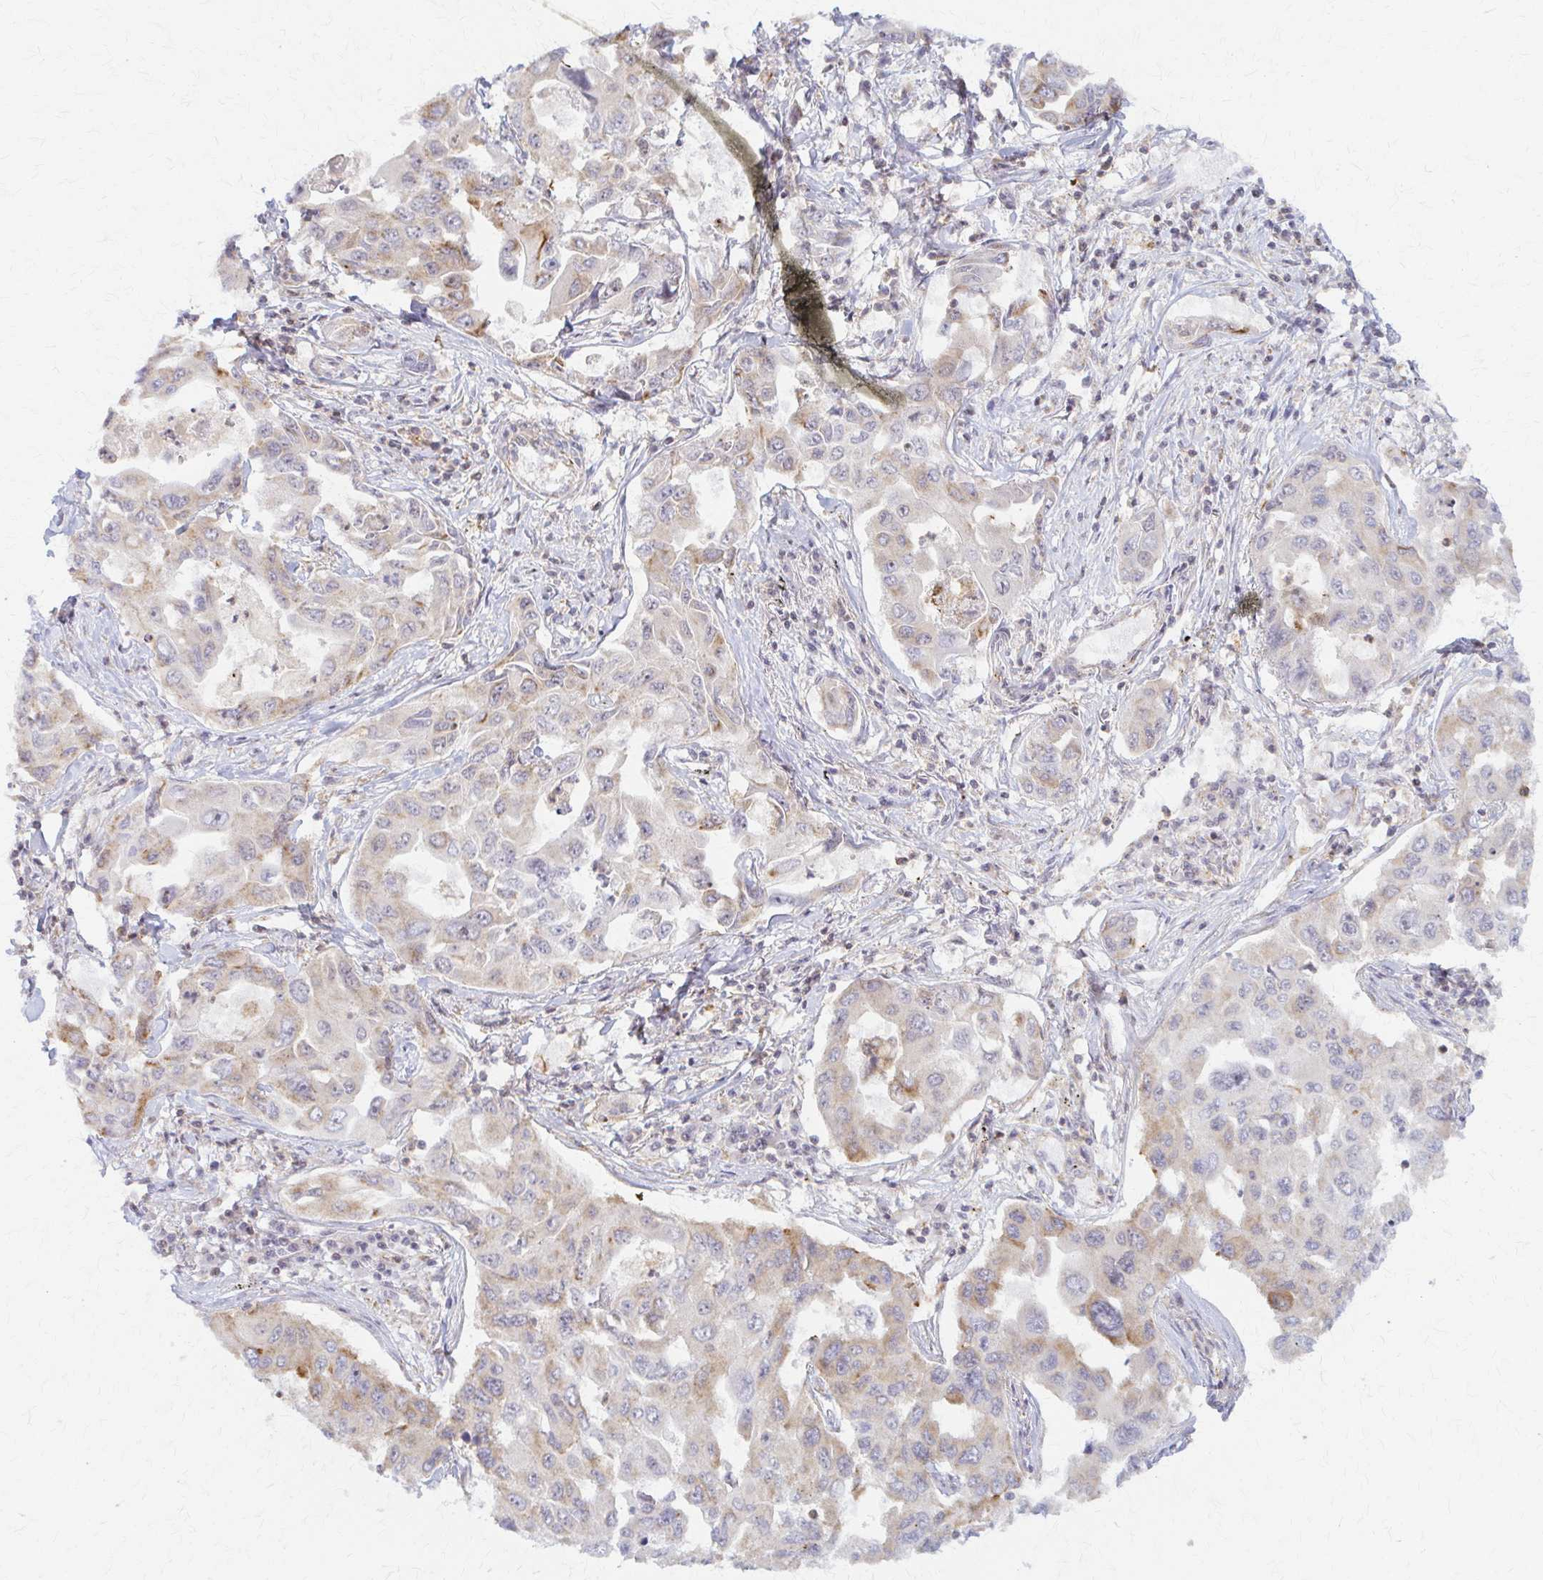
{"staining": {"intensity": "moderate", "quantity": "25%-75%", "location": "cytoplasmic/membranous"}, "tissue": "lung cancer", "cell_type": "Tumor cells", "image_type": "cancer", "snomed": [{"axis": "morphology", "description": "Adenocarcinoma, NOS"}, {"axis": "topography", "description": "Lung"}], "caption": "The photomicrograph demonstrates immunohistochemical staining of adenocarcinoma (lung). There is moderate cytoplasmic/membranous positivity is identified in approximately 25%-75% of tumor cells.", "gene": "ARHGAP35", "patient": {"sex": "male", "age": 64}}